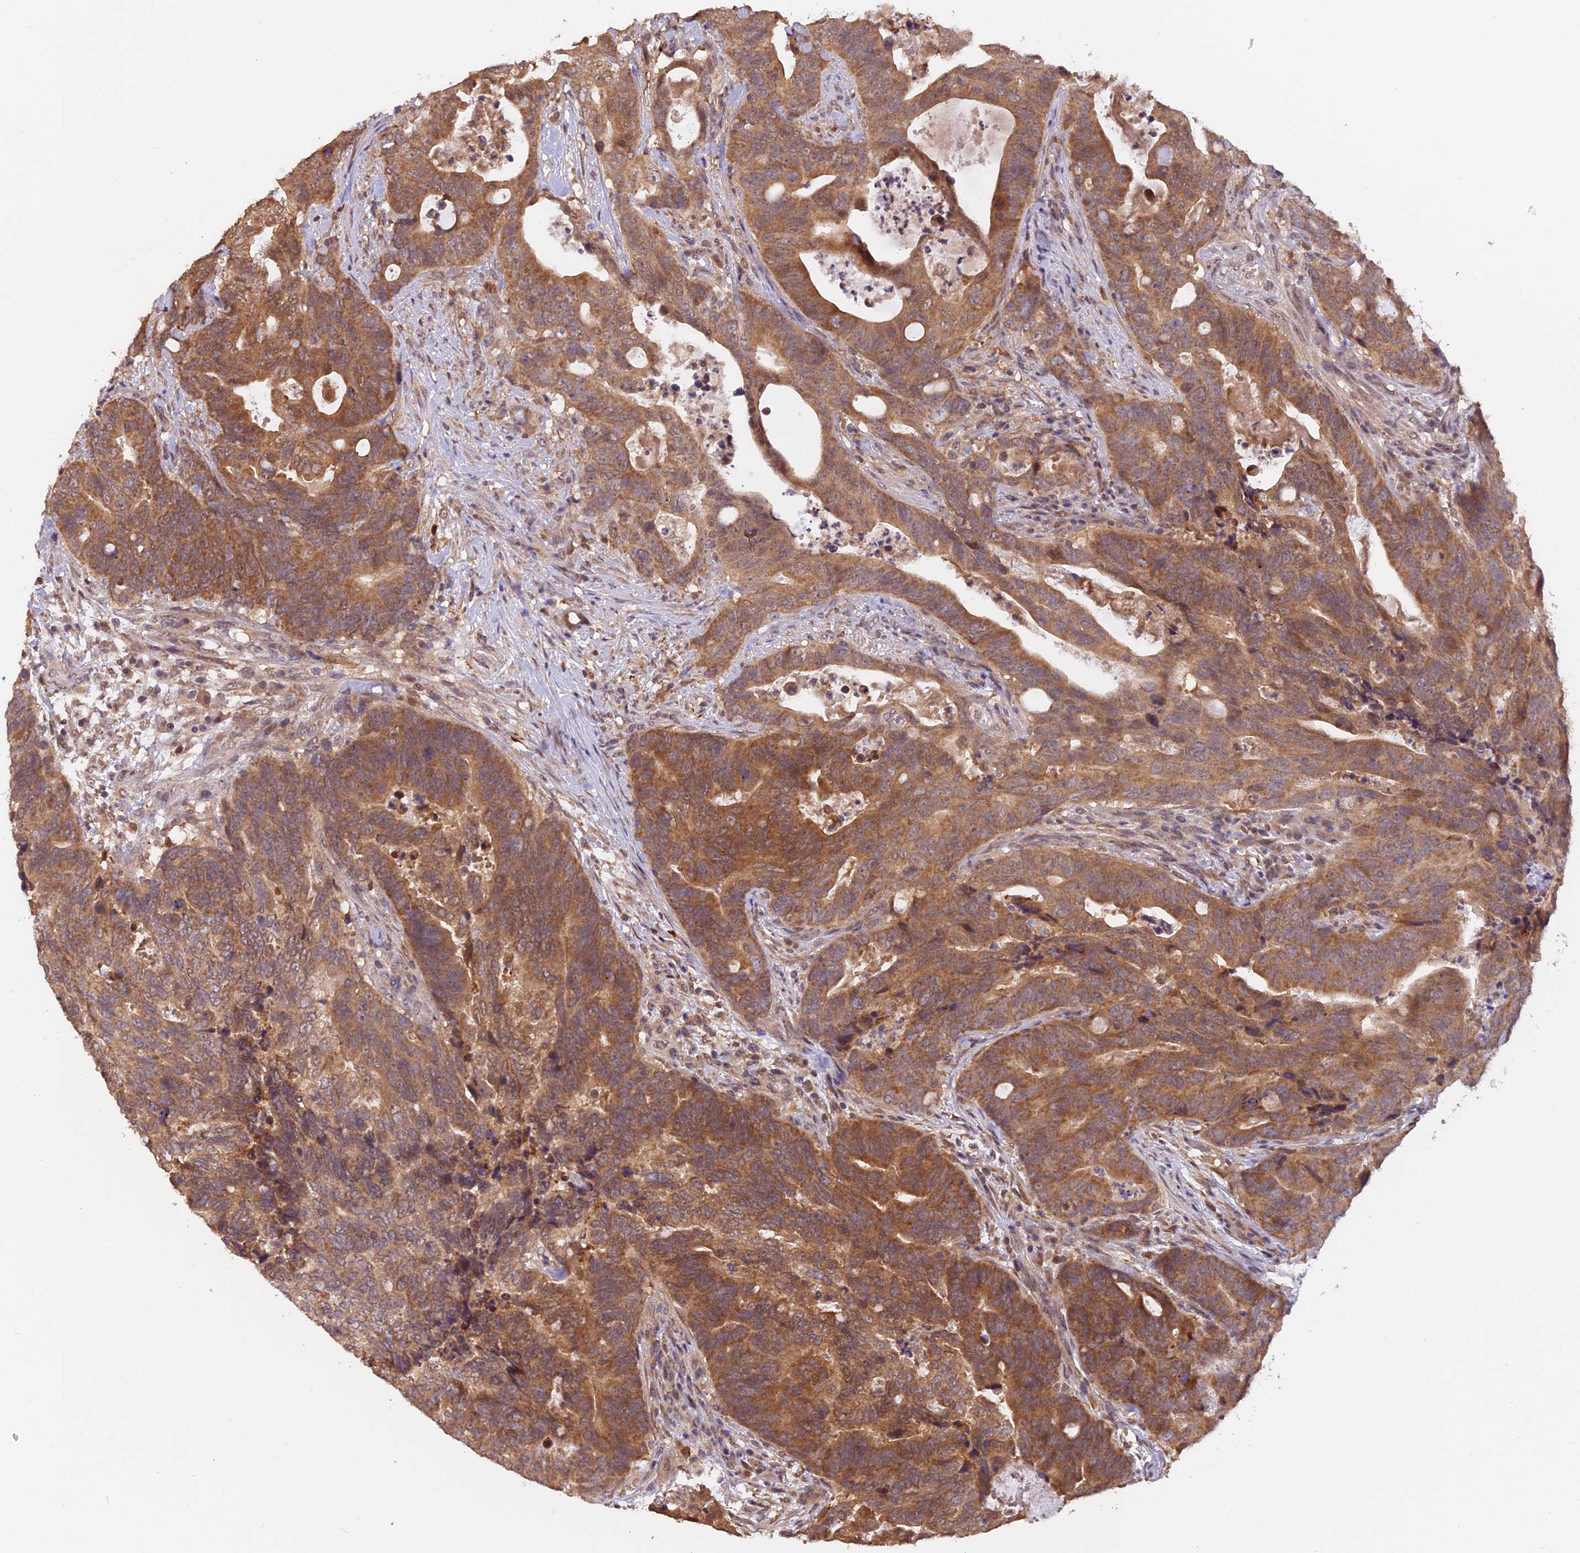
{"staining": {"intensity": "moderate", "quantity": ">75%", "location": "cytoplasmic/membranous"}, "tissue": "colorectal cancer", "cell_type": "Tumor cells", "image_type": "cancer", "snomed": [{"axis": "morphology", "description": "Adenocarcinoma, NOS"}, {"axis": "topography", "description": "Colon"}], "caption": "Colorectal cancer (adenocarcinoma) was stained to show a protein in brown. There is medium levels of moderate cytoplasmic/membranous positivity in about >75% of tumor cells.", "gene": "MNS1", "patient": {"sex": "female", "age": 82}}